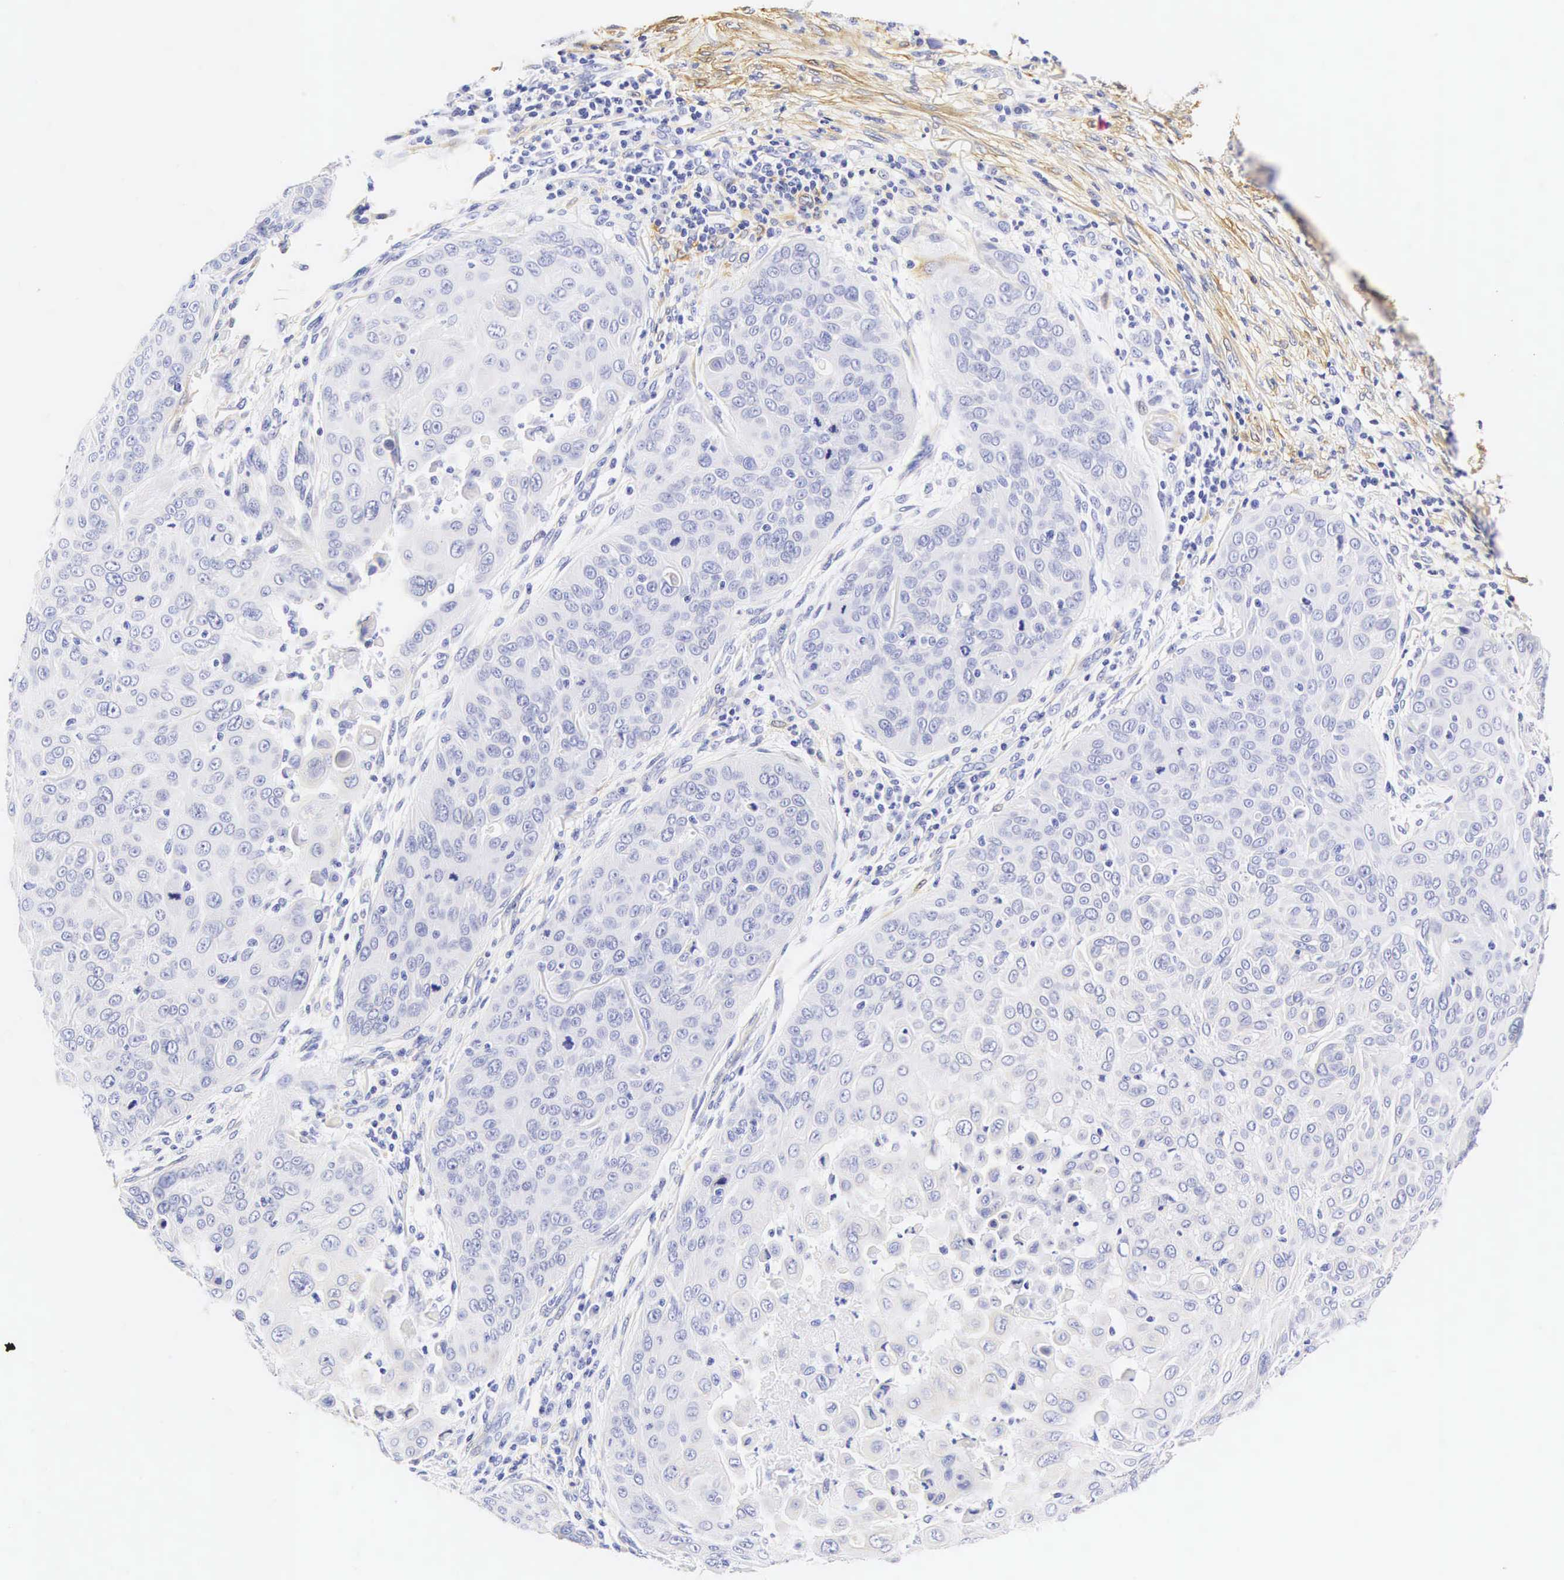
{"staining": {"intensity": "negative", "quantity": "none", "location": "none"}, "tissue": "skin cancer", "cell_type": "Tumor cells", "image_type": "cancer", "snomed": [{"axis": "morphology", "description": "Squamous cell carcinoma, NOS"}, {"axis": "topography", "description": "Skin"}], "caption": "Immunohistochemistry (IHC) image of neoplastic tissue: skin squamous cell carcinoma stained with DAB (3,3'-diaminobenzidine) displays no significant protein expression in tumor cells.", "gene": "CNN1", "patient": {"sex": "male", "age": 82}}